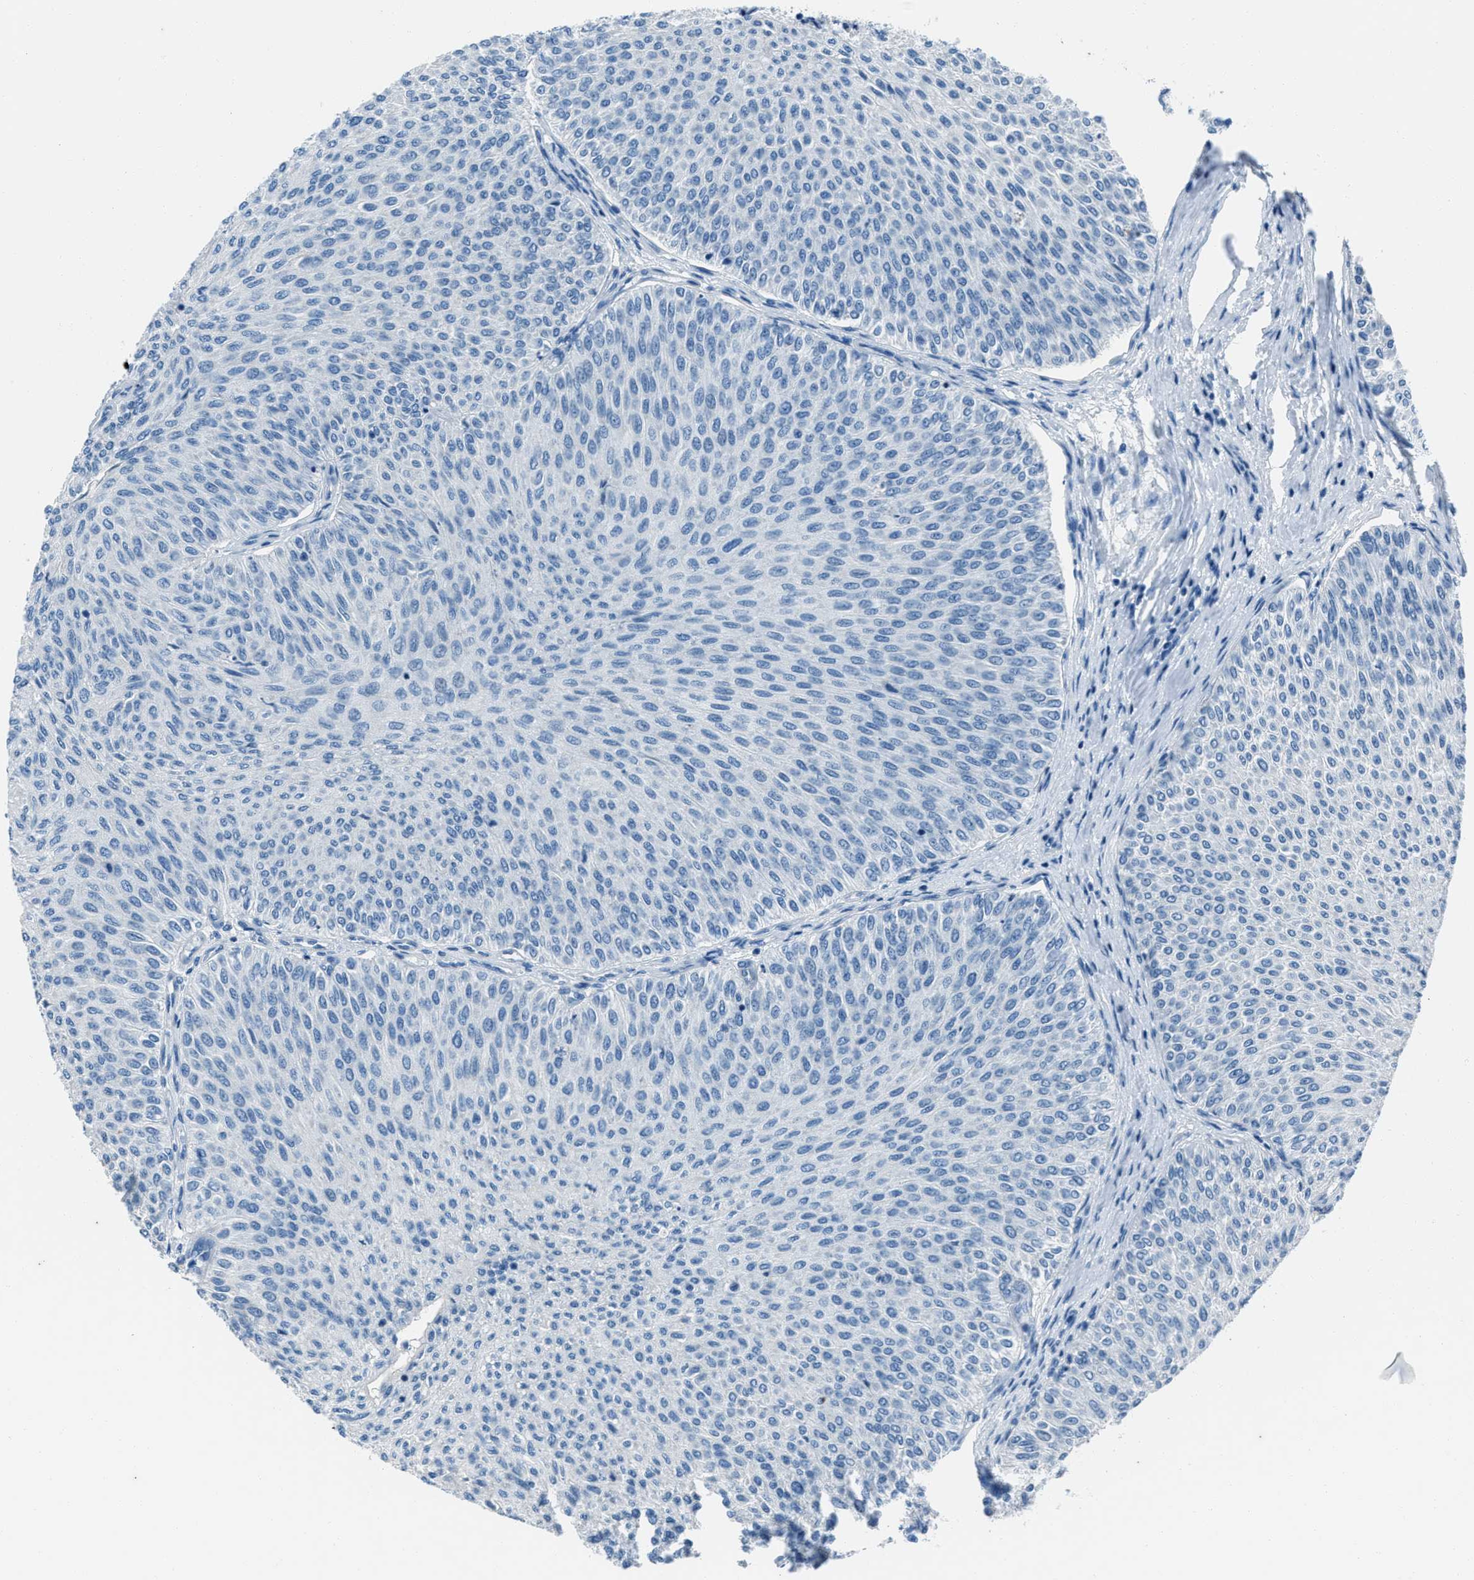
{"staining": {"intensity": "negative", "quantity": "none", "location": "none"}, "tissue": "urothelial cancer", "cell_type": "Tumor cells", "image_type": "cancer", "snomed": [{"axis": "morphology", "description": "Urothelial carcinoma, Low grade"}, {"axis": "topography", "description": "Urinary bladder"}], "caption": "Immunohistochemistry (IHC) histopathology image of neoplastic tissue: urothelial cancer stained with DAB displays no significant protein staining in tumor cells. Brightfield microscopy of immunohistochemistry (IHC) stained with DAB (3,3'-diaminobenzidine) (brown) and hematoxylin (blue), captured at high magnification.", "gene": "AMACR", "patient": {"sex": "male", "age": 78}}